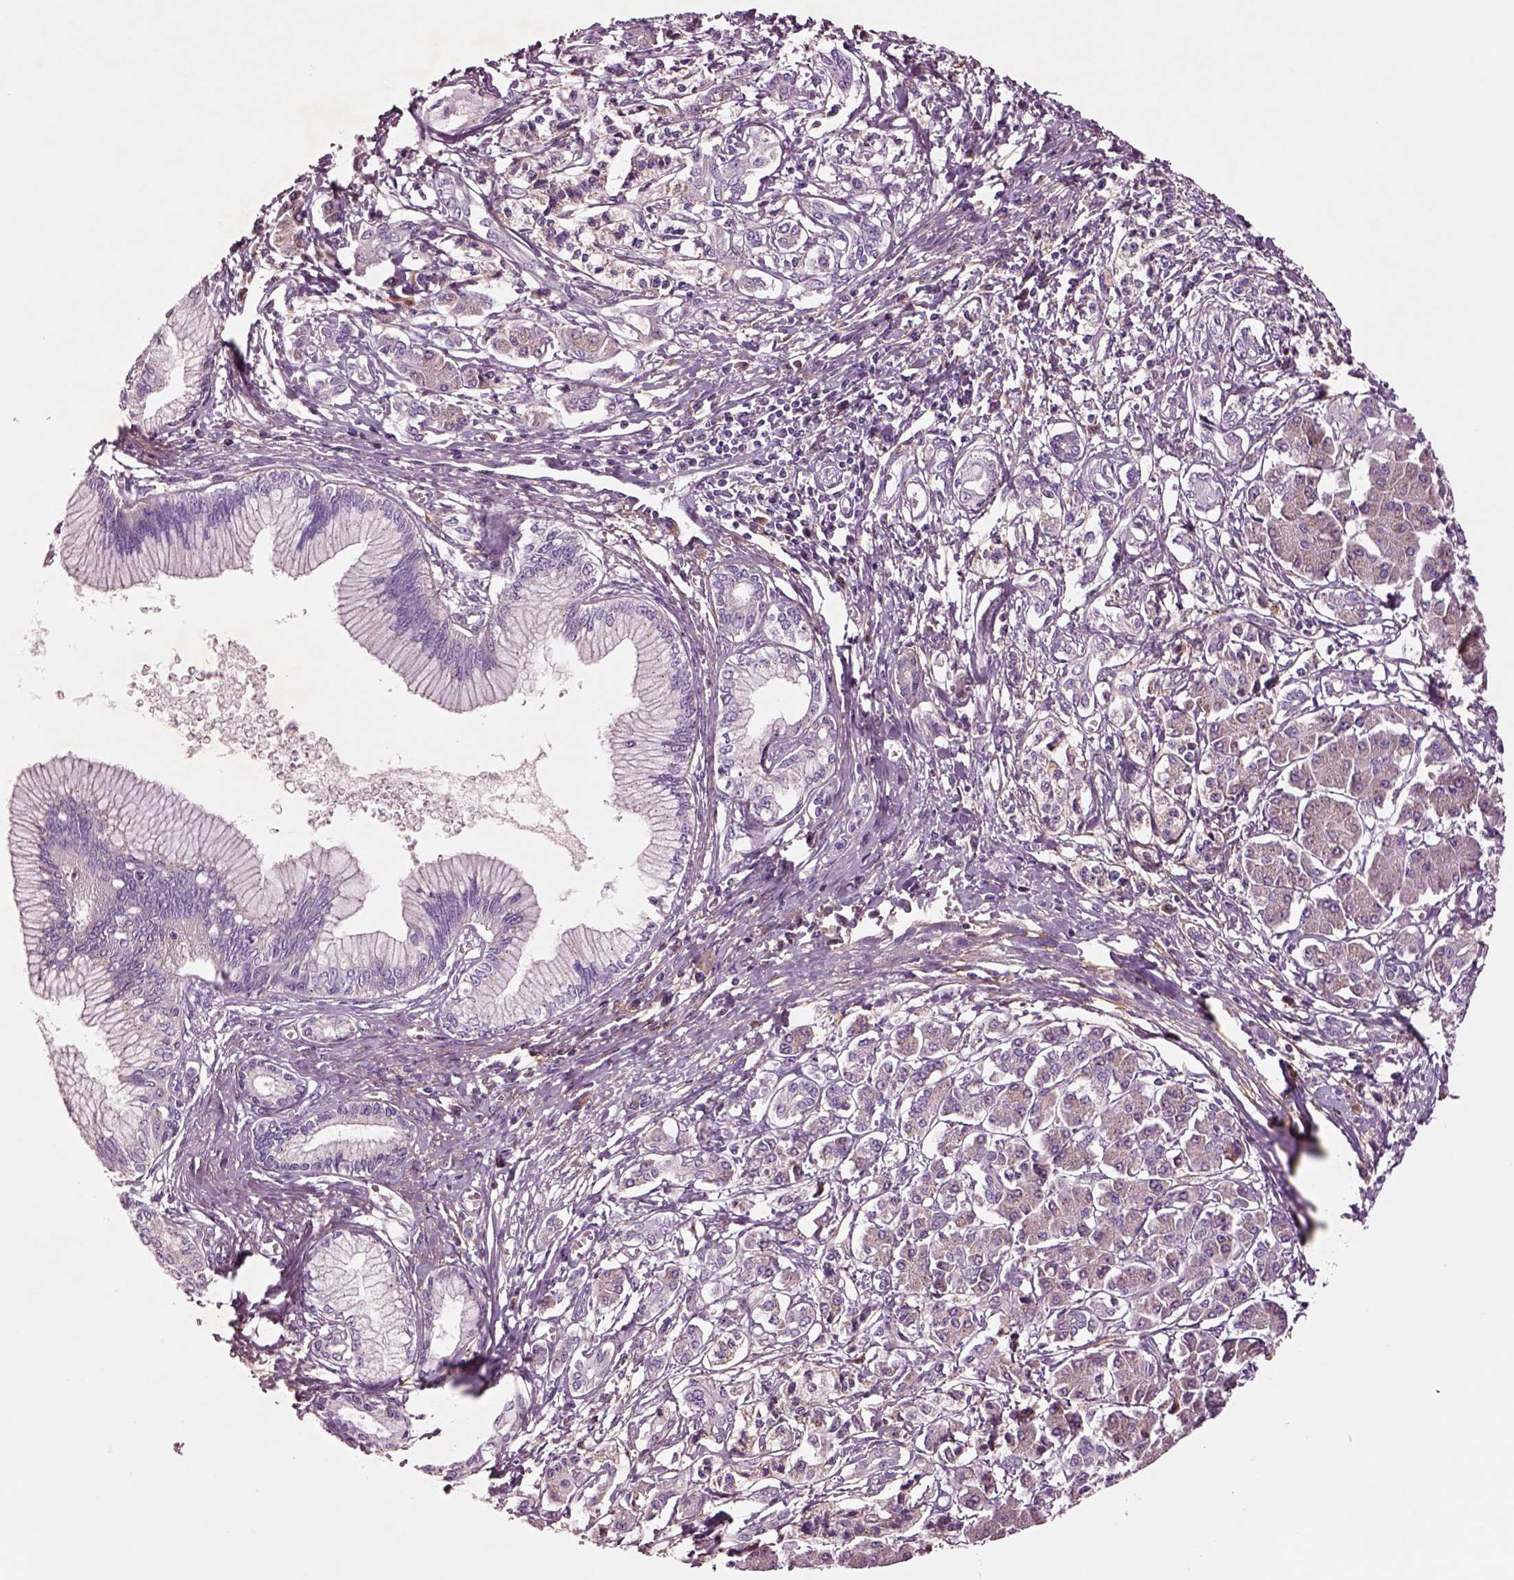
{"staining": {"intensity": "negative", "quantity": "none", "location": "none"}, "tissue": "pancreatic cancer", "cell_type": "Tumor cells", "image_type": "cancer", "snomed": [{"axis": "morphology", "description": "Adenocarcinoma, NOS"}, {"axis": "topography", "description": "Pancreas"}], "caption": "Adenocarcinoma (pancreatic) stained for a protein using immunohistochemistry (IHC) displays no positivity tumor cells.", "gene": "SEC23A", "patient": {"sex": "female", "age": 68}}